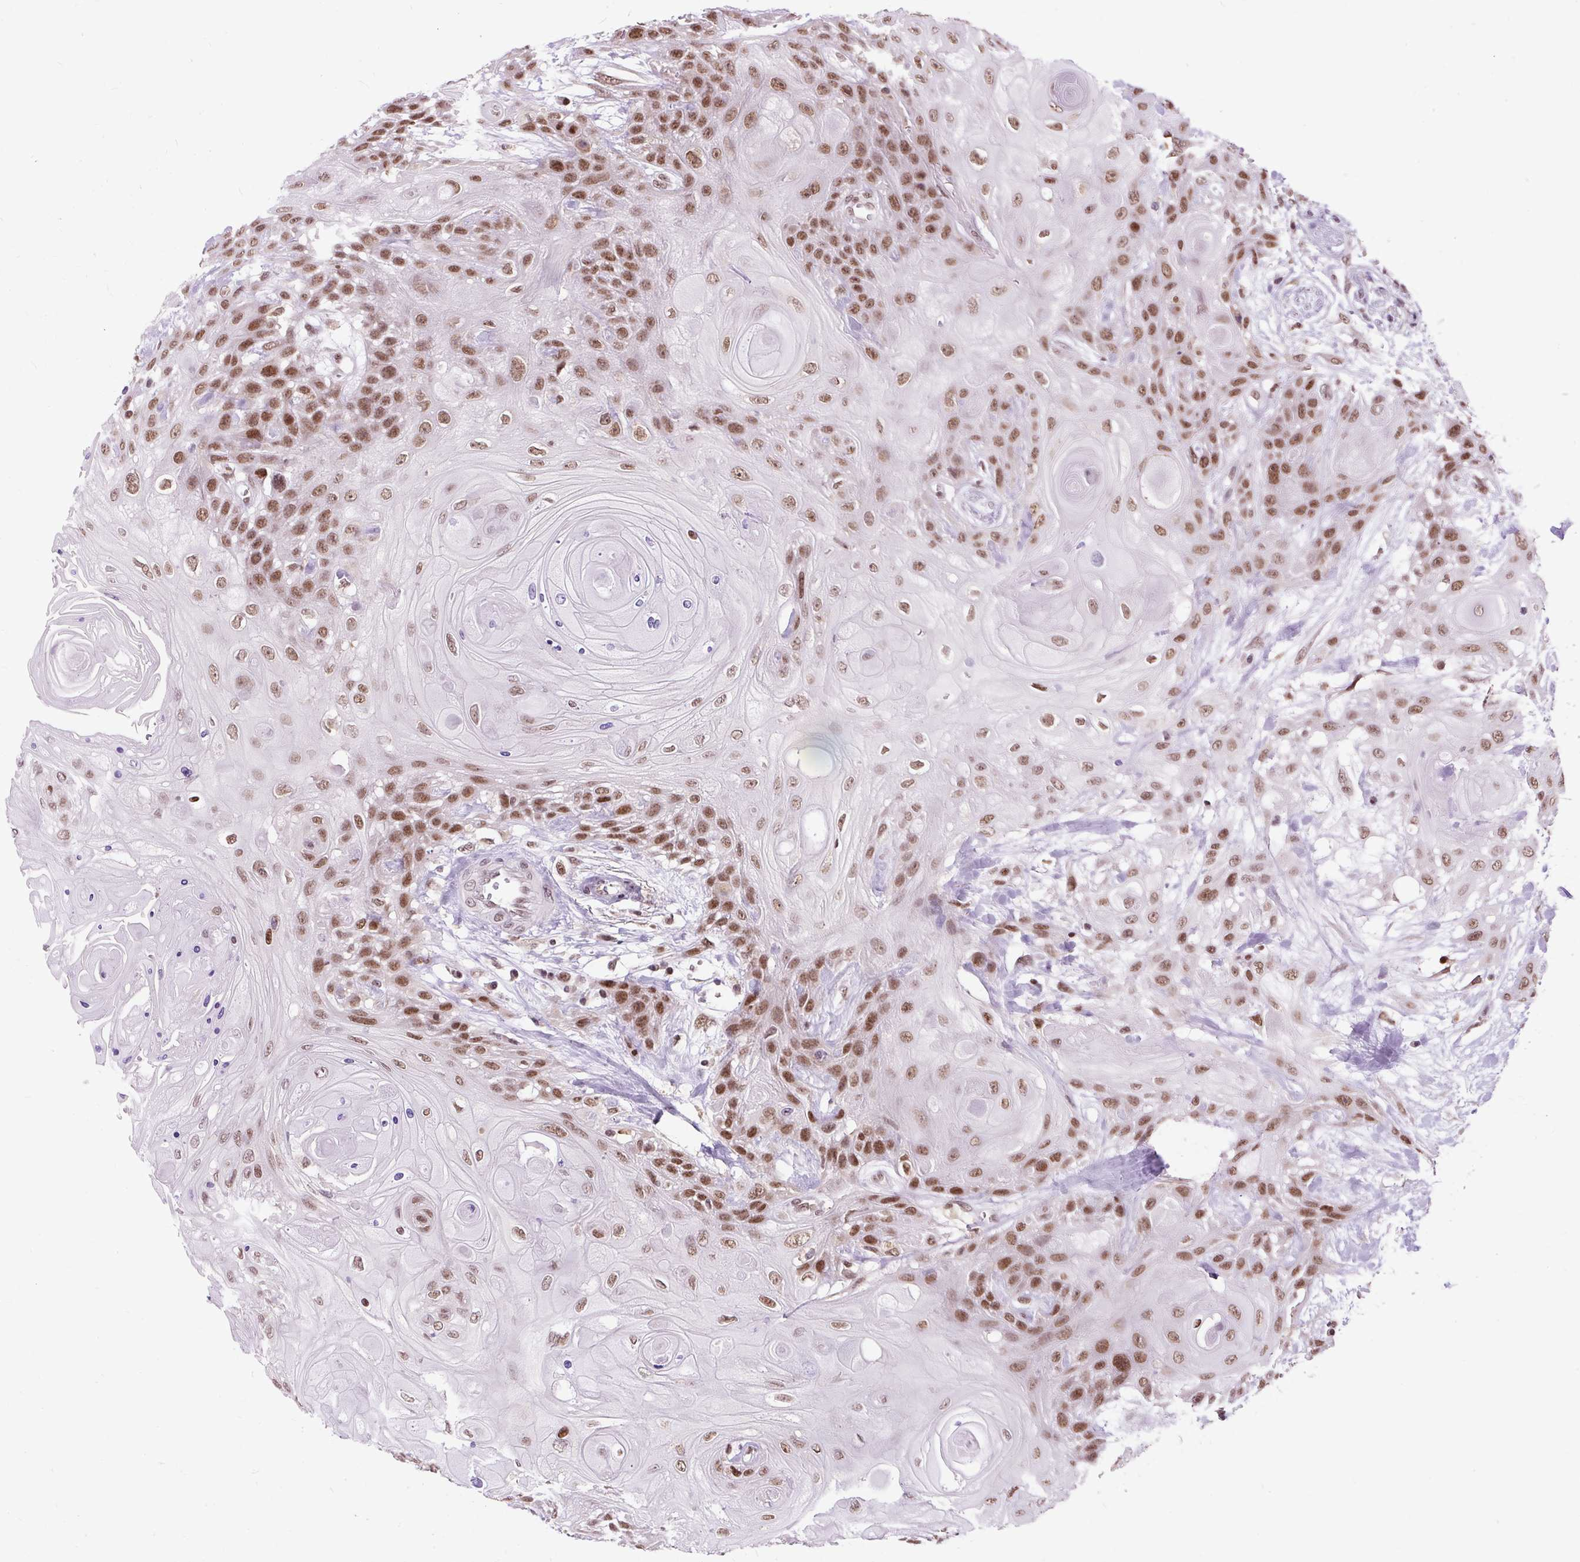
{"staining": {"intensity": "moderate", "quantity": ">75%", "location": "nuclear"}, "tissue": "head and neck cancer", "cell_type": "Tumor cells", "image_type": "cancer", "snomed": [{"axis": "morphology", "description": "Squamous cell carcinoma, NOS"}, {"axis": "topography", "description": "Head-Neck"}], "caption": "There is medium levels of moderate nuclear expression in tumor cells of squamous cell carcinoma (head and neck), as demonstrated by immunohistochemical staining (brown color).", "gene": "ZNF672", "patient": {"sex": "female", "age": 43}}